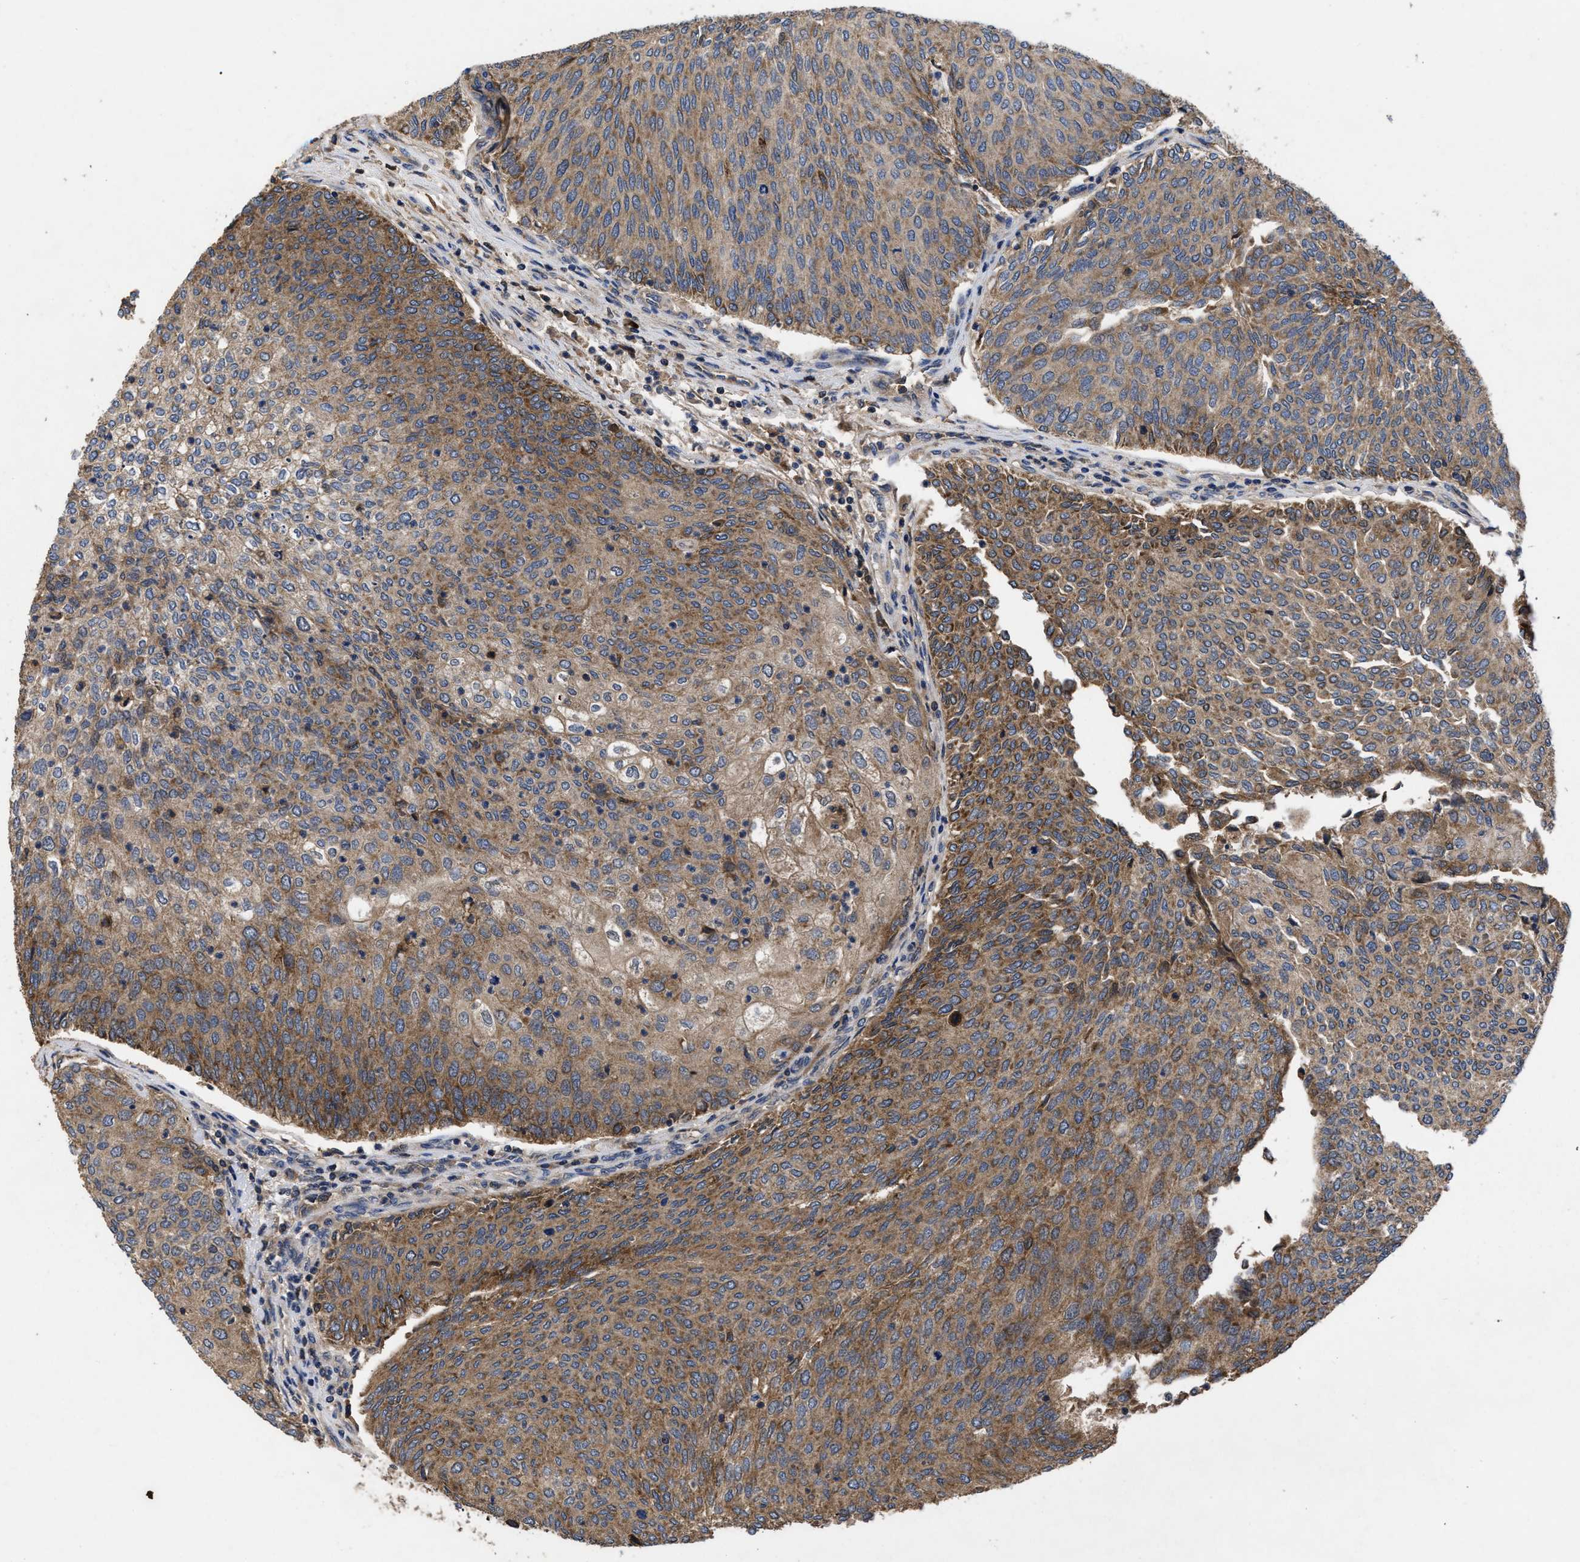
{"staining": {"intensity": "moderate", "quantity": ">75%", "location": "cytoplasmic/membranous"}, "tissue": "urothelial cancer", "cell_type": "Tumor cells", "image_type": "cancer", "snomed": [{"axis": "morphology", "description": "Urothelial carcinoma, Low grade"}, {"axis": "topography", "description": "Urinary bladder"}], "caption": "High-magnification brightfield microscopy of urothelial carcinoma (low-grade) stained with DAB (brown) and counterstained with hematoxylin (blue). tumor cells exhibit moderate cytoplasmic/membranous staining is present in about>75% of cells.", "gene": "LRRC3", "patient": {"sex": "female", "age": 79}}